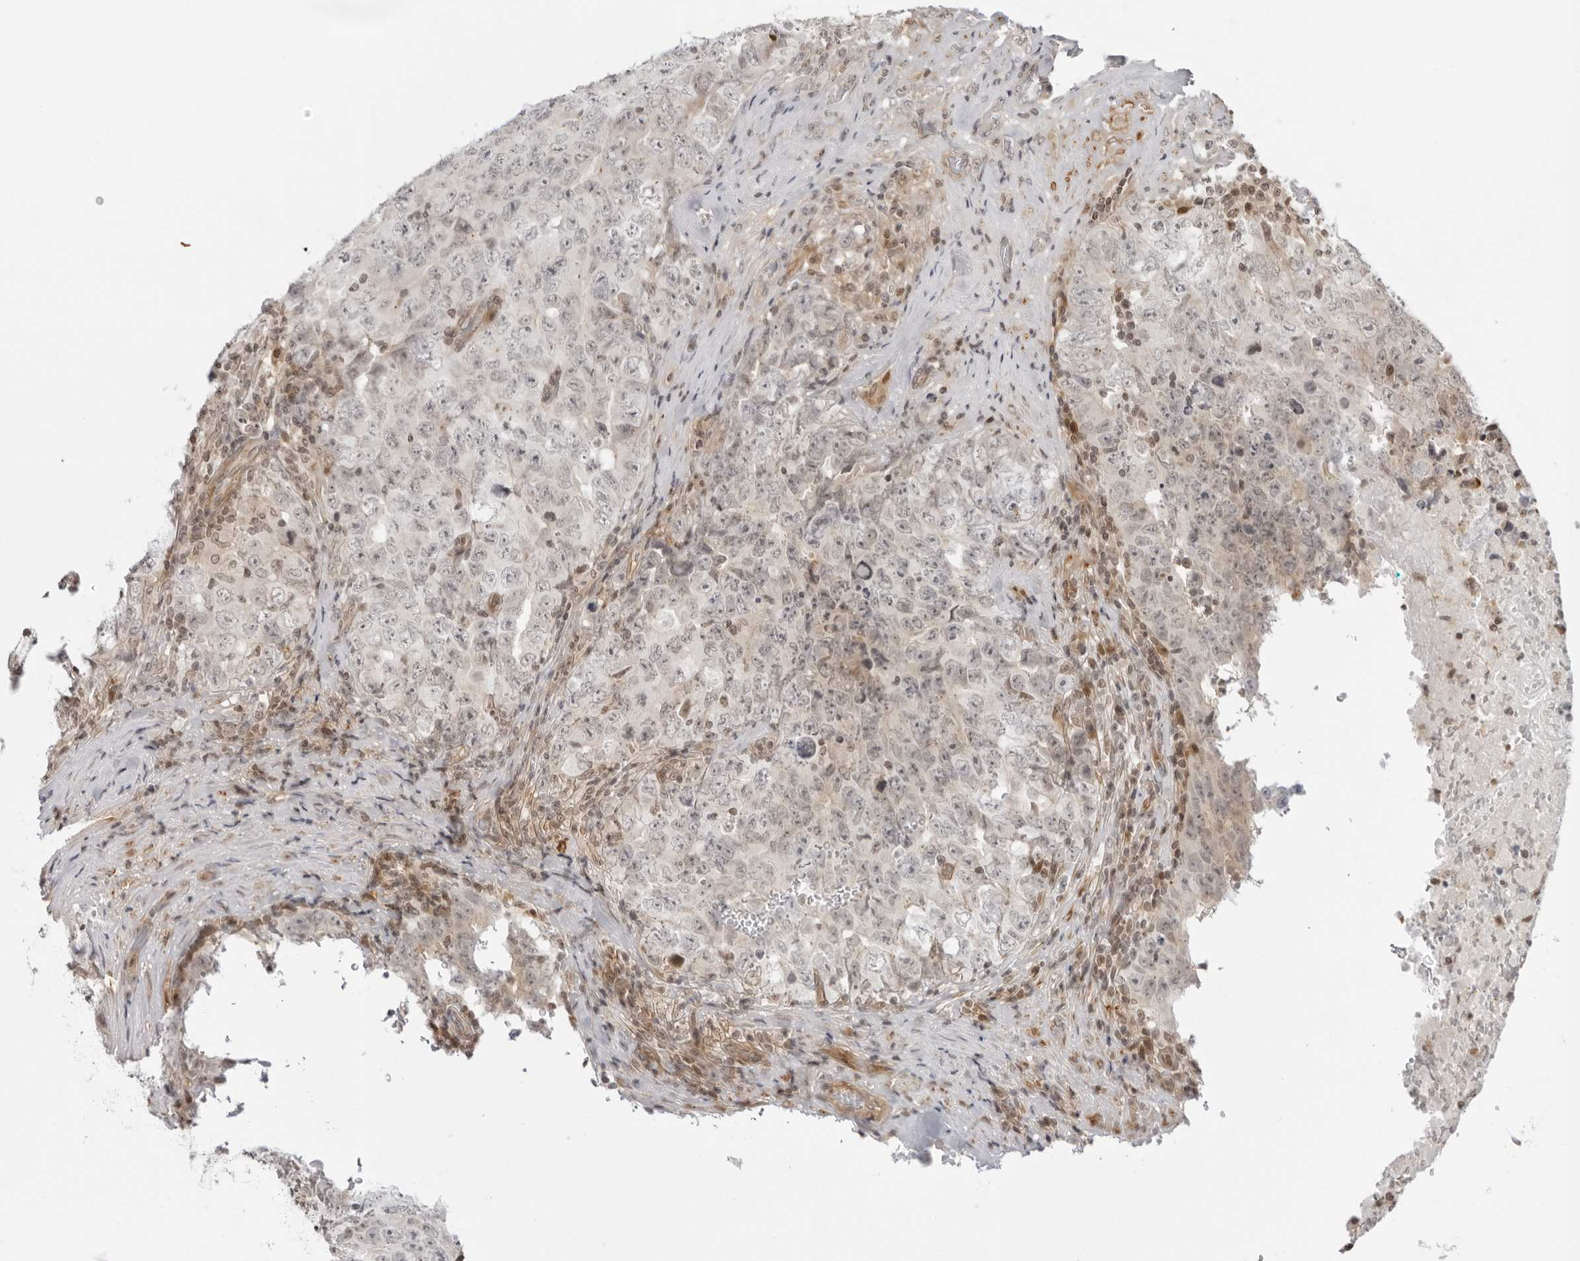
{"staining": {"intensity": "negative", "quantity": "none", "location": "none"}, "tissue": "testis cancer", "cell_type": "Tumor cells", "image_type": "cancer", "snomed": [{"axis": "morphology", "description": "Carcinoma, Embryonal, NOS"}, {"axis": "topography", "description": "Testis"}], "caption": "An immunohistochemistry (IHC) micrograph of embryonal carcinoma (testis) is shown. There is no staining in tumor cells of embryonal carcinoma (testis).", "gene": "RNF146", "patient": {"sex": "male", "age": 26}}